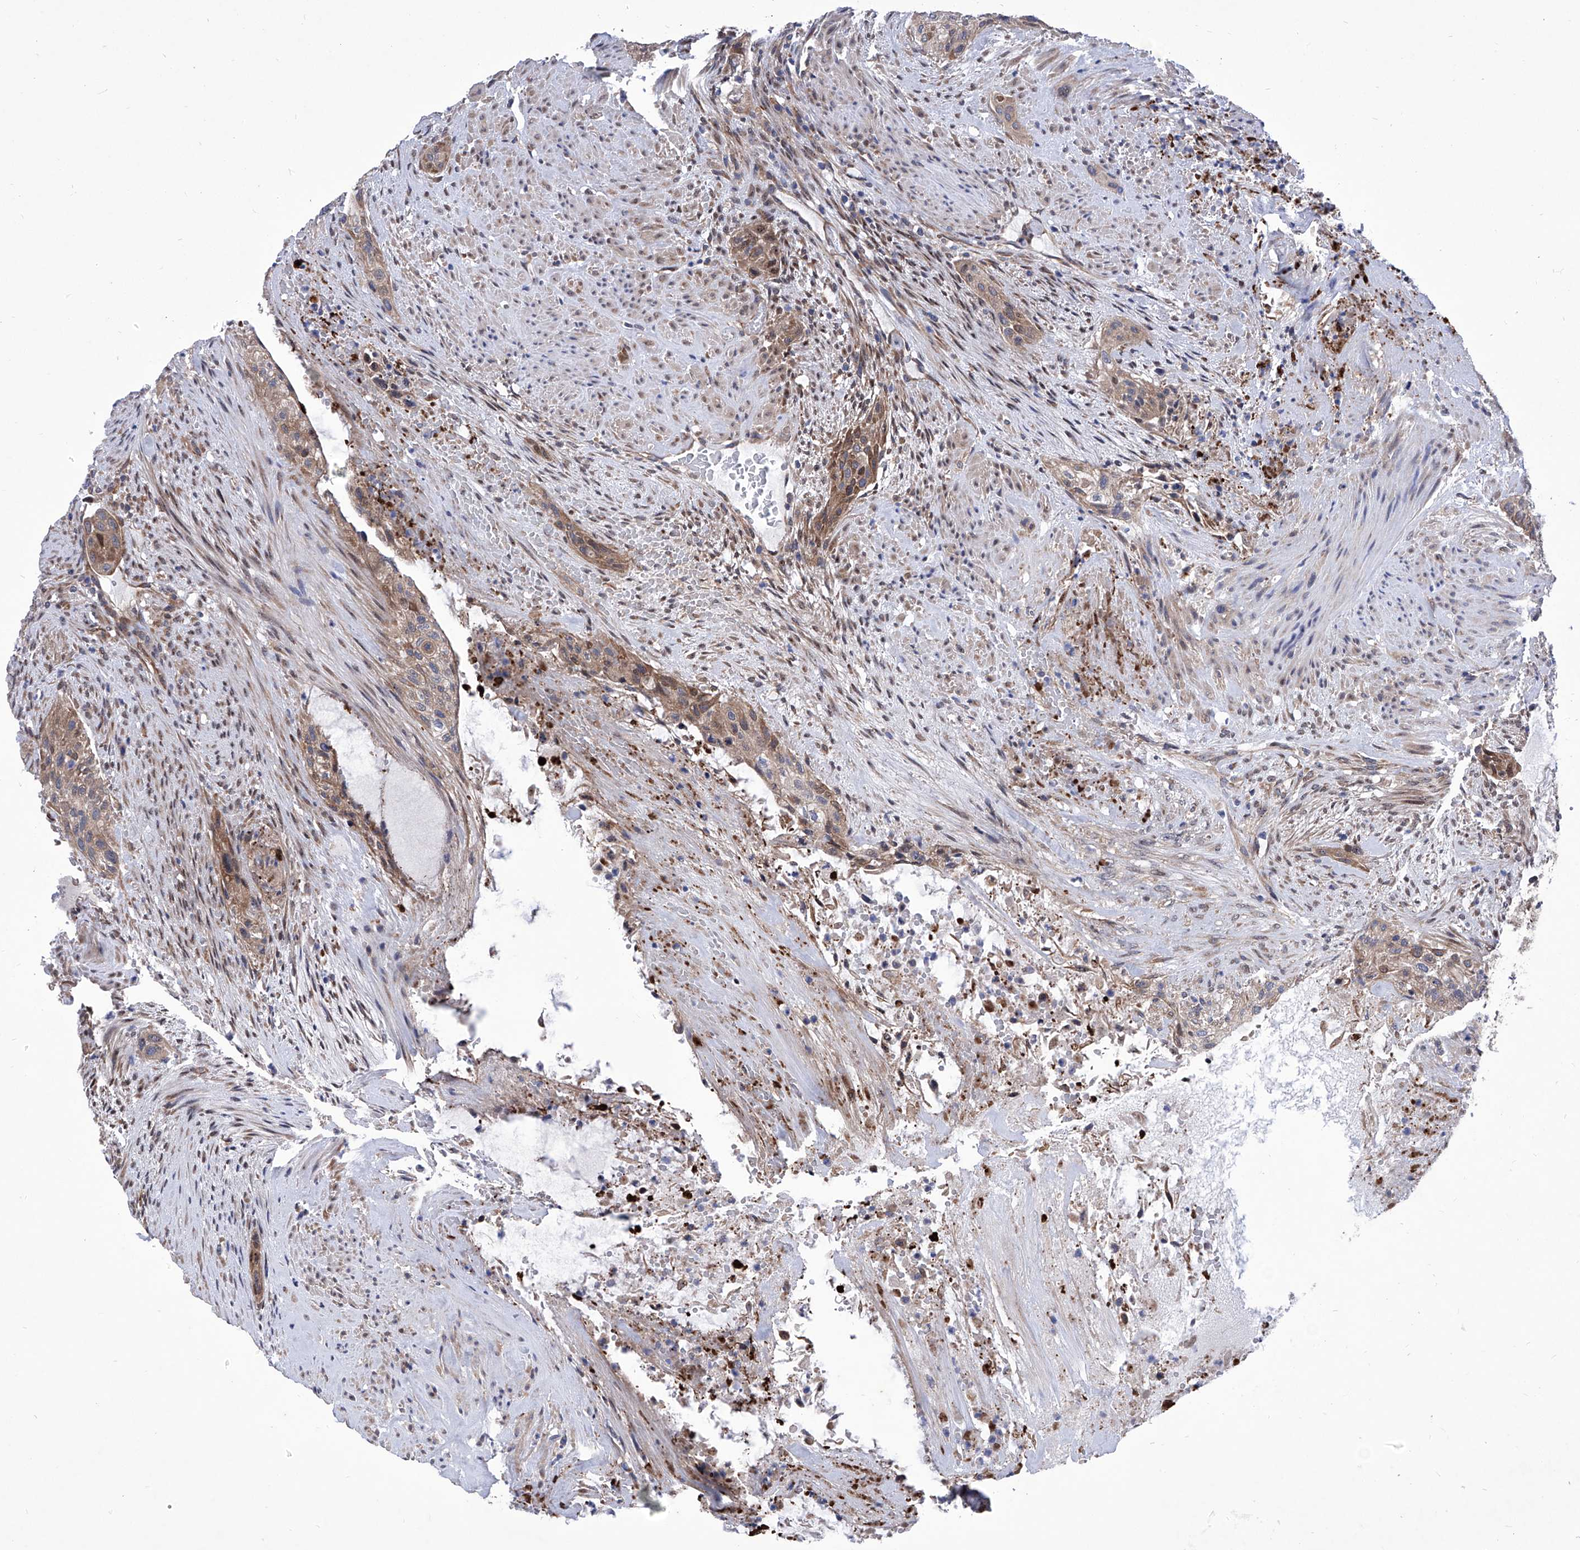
{"staining": {"intensity": "moderate", "quantity": ">75%", "location": "cytoplasmic/membranous"}, "tissue": "urothelial cancer", "cell_type": "Tumor cells", "image_type": "cancer", "snomed": [{"axis": "morphology", "description": "Urothelial carcinoma, High grade"}, {"axis": "topography", "description": "Urinary bladder"}], "caption": "High-magnification brightfield microscopy of high-grade urothelial carcinoma stained with DAB (3,3'-diaminobenzidine) (brown) and counterstained with hematoxylin (blue). tumor cells exhibit moderate cytoplasmic/membranous expression is appreciated in about>75% of cells.", "gene": "KTI12", "patient": {"sex": "male", "age": 35}}